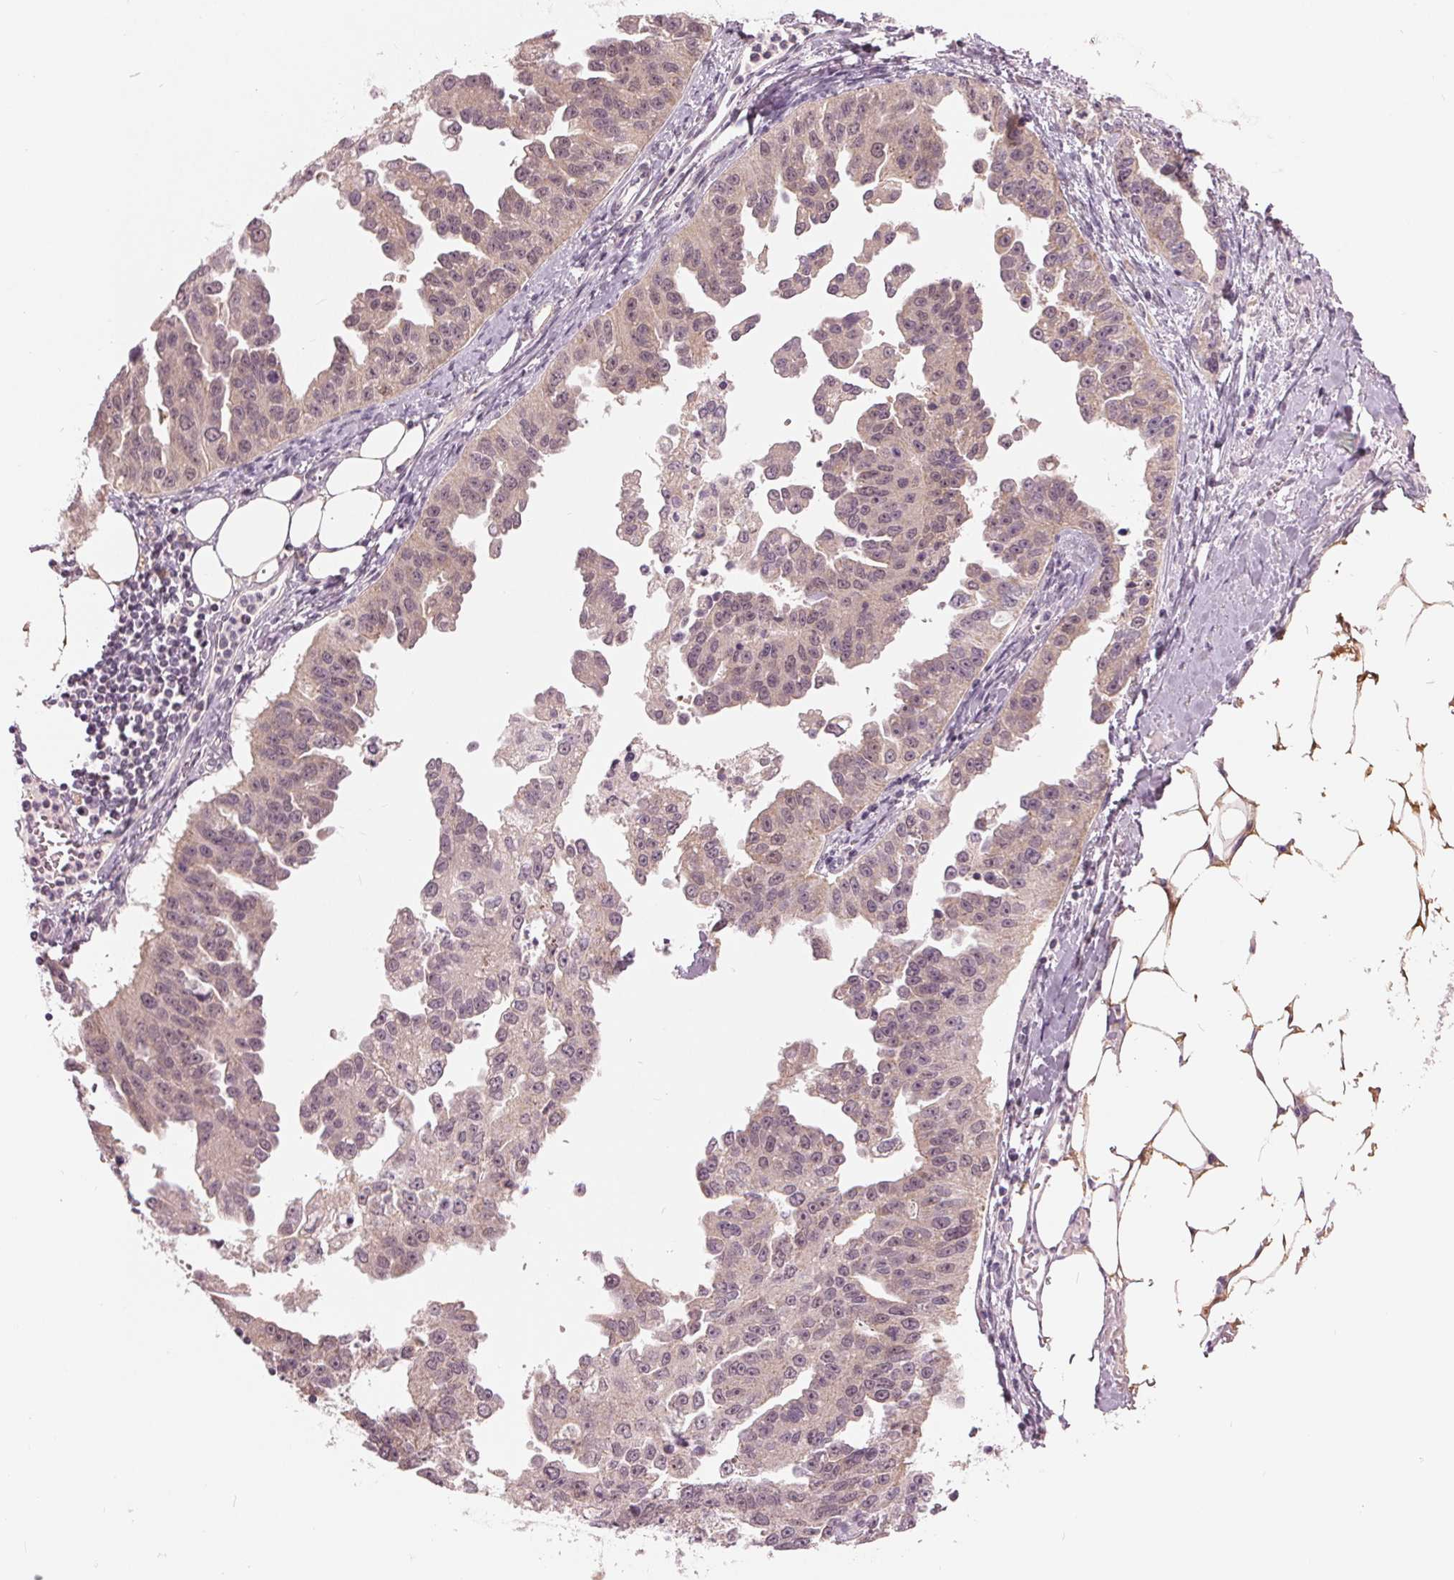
{"staining": {"intensity": "weak", "quantity": "25%-75%", "location": "cytoplasmic/membranous"}, "tissue": "ovarian cancer", "cell_type": "Tumor cells", "image_type": "cancer", "snomed": [{"axis": "morphology", "description": "Cystadenocarcinoma, serous, NOS"}, {"axis": "topography", "description": "Ovary"}], "caption": "Immunohistochemical staining of human serous cystadenocarcinoma (ovarian) demonstrates weak cytoplasmic/membranous protein staining in about 25%-75% of tumor cells.", "gene": "ZNF605", "patient": {"sex": "female", "age": 75}}